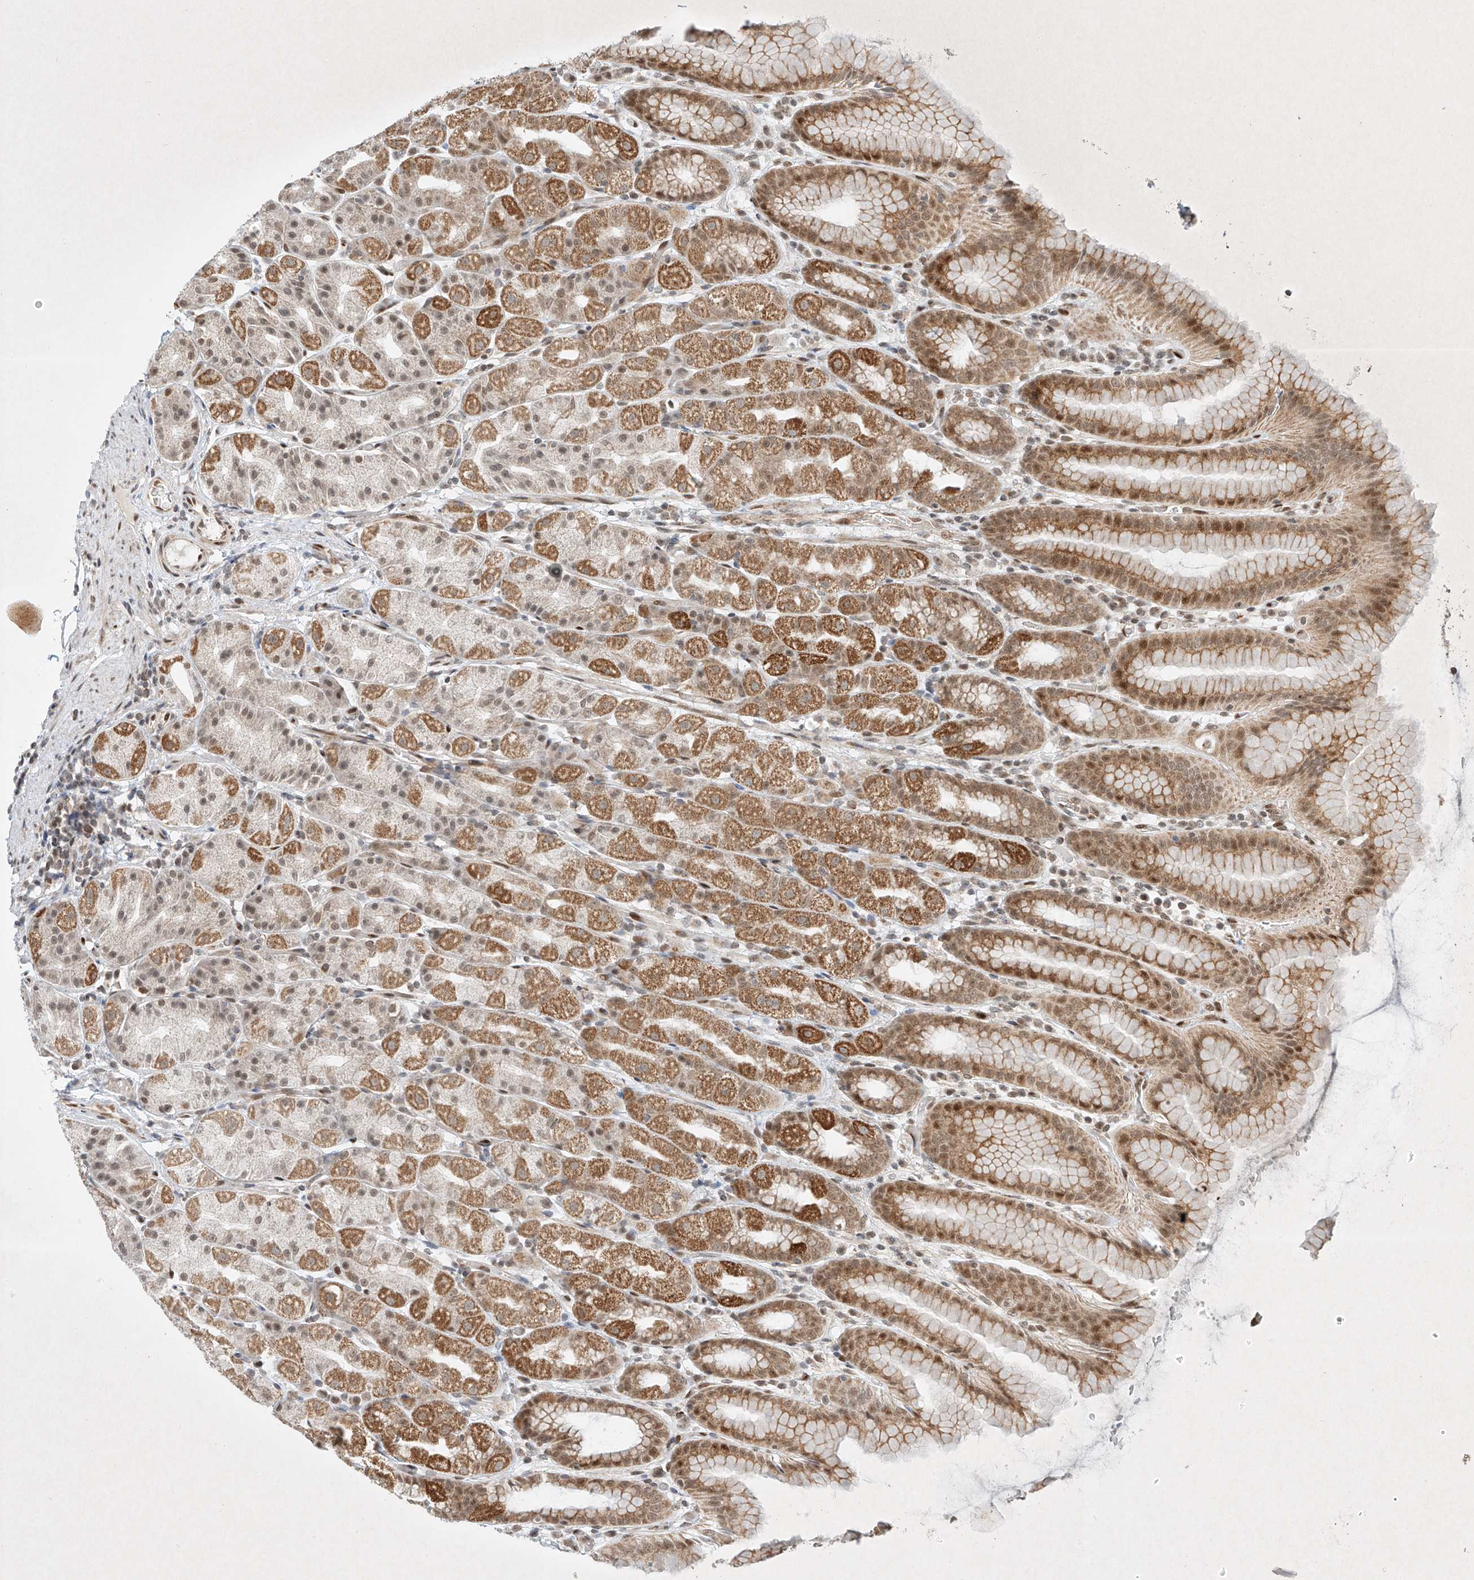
{"staining": {"intensity": "moderate", "quantity": ">75%", "location": "cytoplasmic/membranous,nuclear"}, "tissue": "stomach", "cell_type": "Glandular cells", "image_type": "normal", "snomed": [{"axis": "morphology", "description": "Normal tissue, NOS"}, {"axis": "topography", "description": "Stomach, upper"}], "caption": "A brown stain highlights moderate cytoplasmic/membranous,nuclear positivity of a protein in glandular cells of benign human stomach.", "gene": "EPG5", "patient": {"sex": "male", "age": 68}}